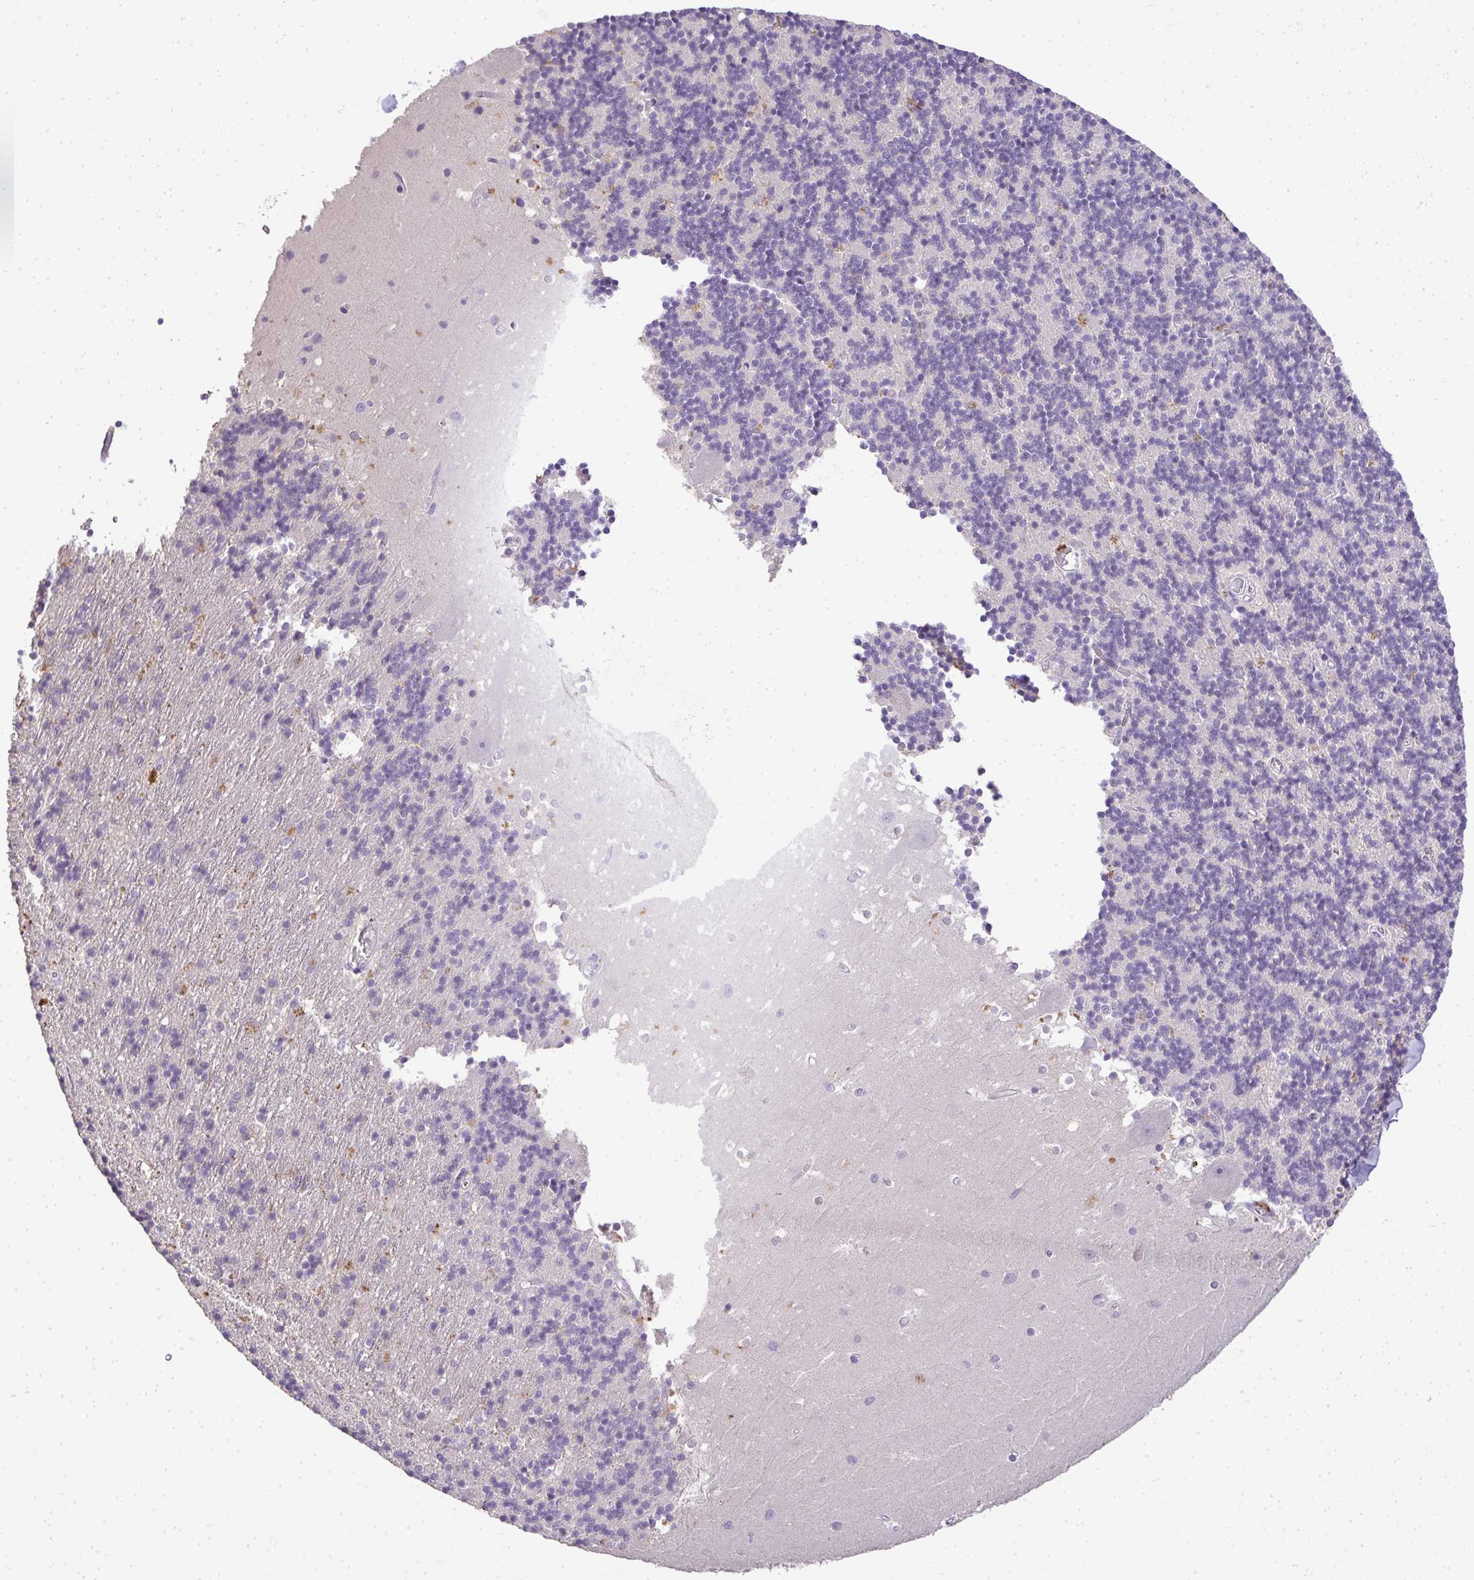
{"staining": {"intensity": "negative", "quantity": "none", "location": "none"}, "tissue": "cerebellum", "cell_type": "Cells in granular layer", "image_type": "normal", "snomed": [{"axis": "morphology", "description": "Normal tissue, NOS"}, {"axis": "topography", "description": "Cerebellum"}], "caption": "The image reveals no significant positivity in cells in granular layer of cerebellum.", "gene": "CMPK1", "patient": {"sex": "male", "age": 54}}